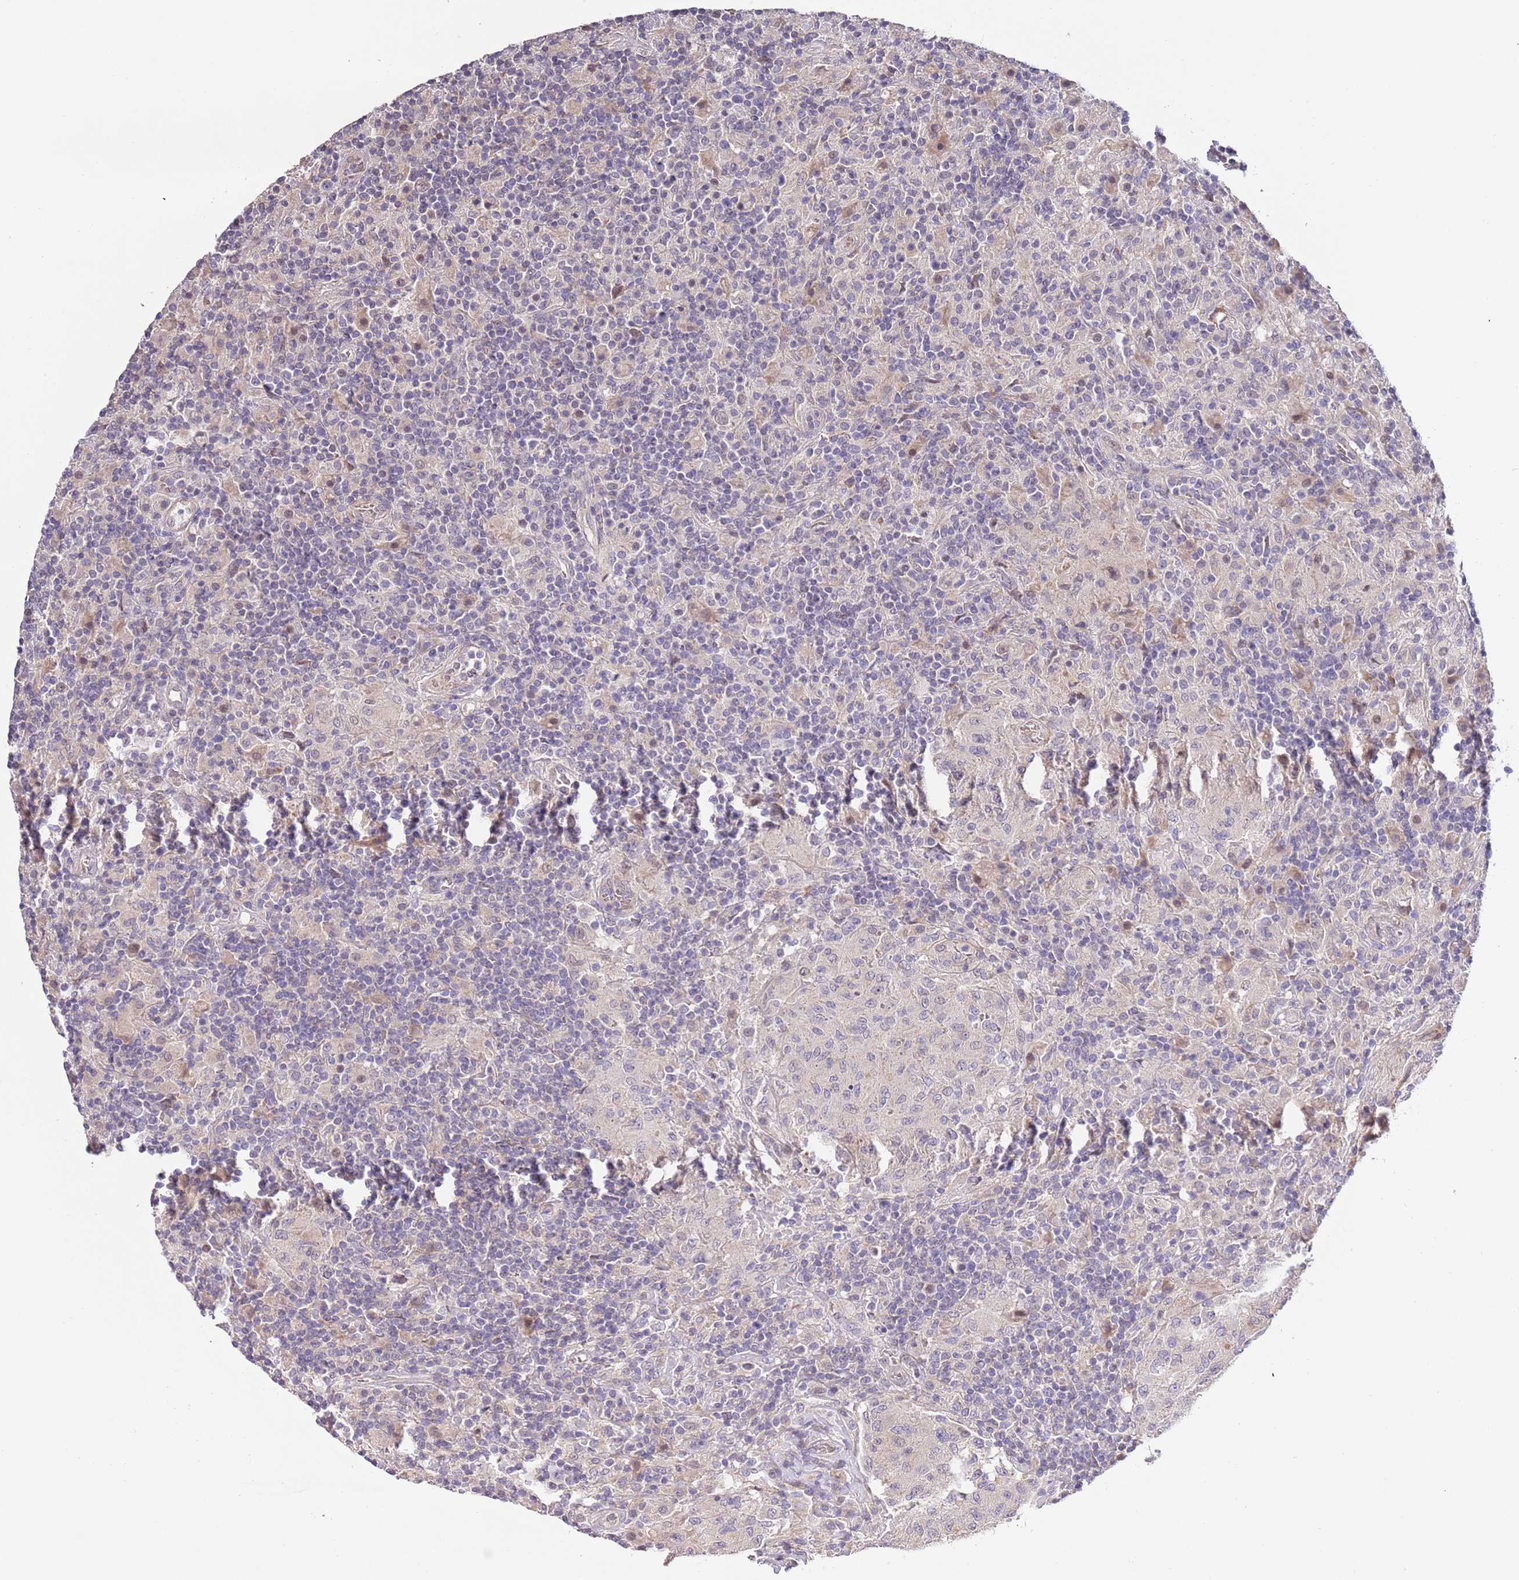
{"staining": {"intensity": "negative", "quantity": "none", "location": "none"}, "tissue": "lymphoma", "cell_type": "Tumor cells", "image_type": "cancer", "snomed": [{"axis": "morphology", "description": "Hodgkin's disease, NOS"}, {"axis": "topography", "description": "Lymph node"}], "caption": "Tumor cells show no significant protein positivity in lymphoma. The staining was performed using DAB (3,3'-diaminobenzidine) to visualize the protein expression in brown, while the nuclei were stained in blue with hematoxylin (Magnification: 20x).", "gene": "LIPJ", "patient": {"sex": "male", "age": 70}}